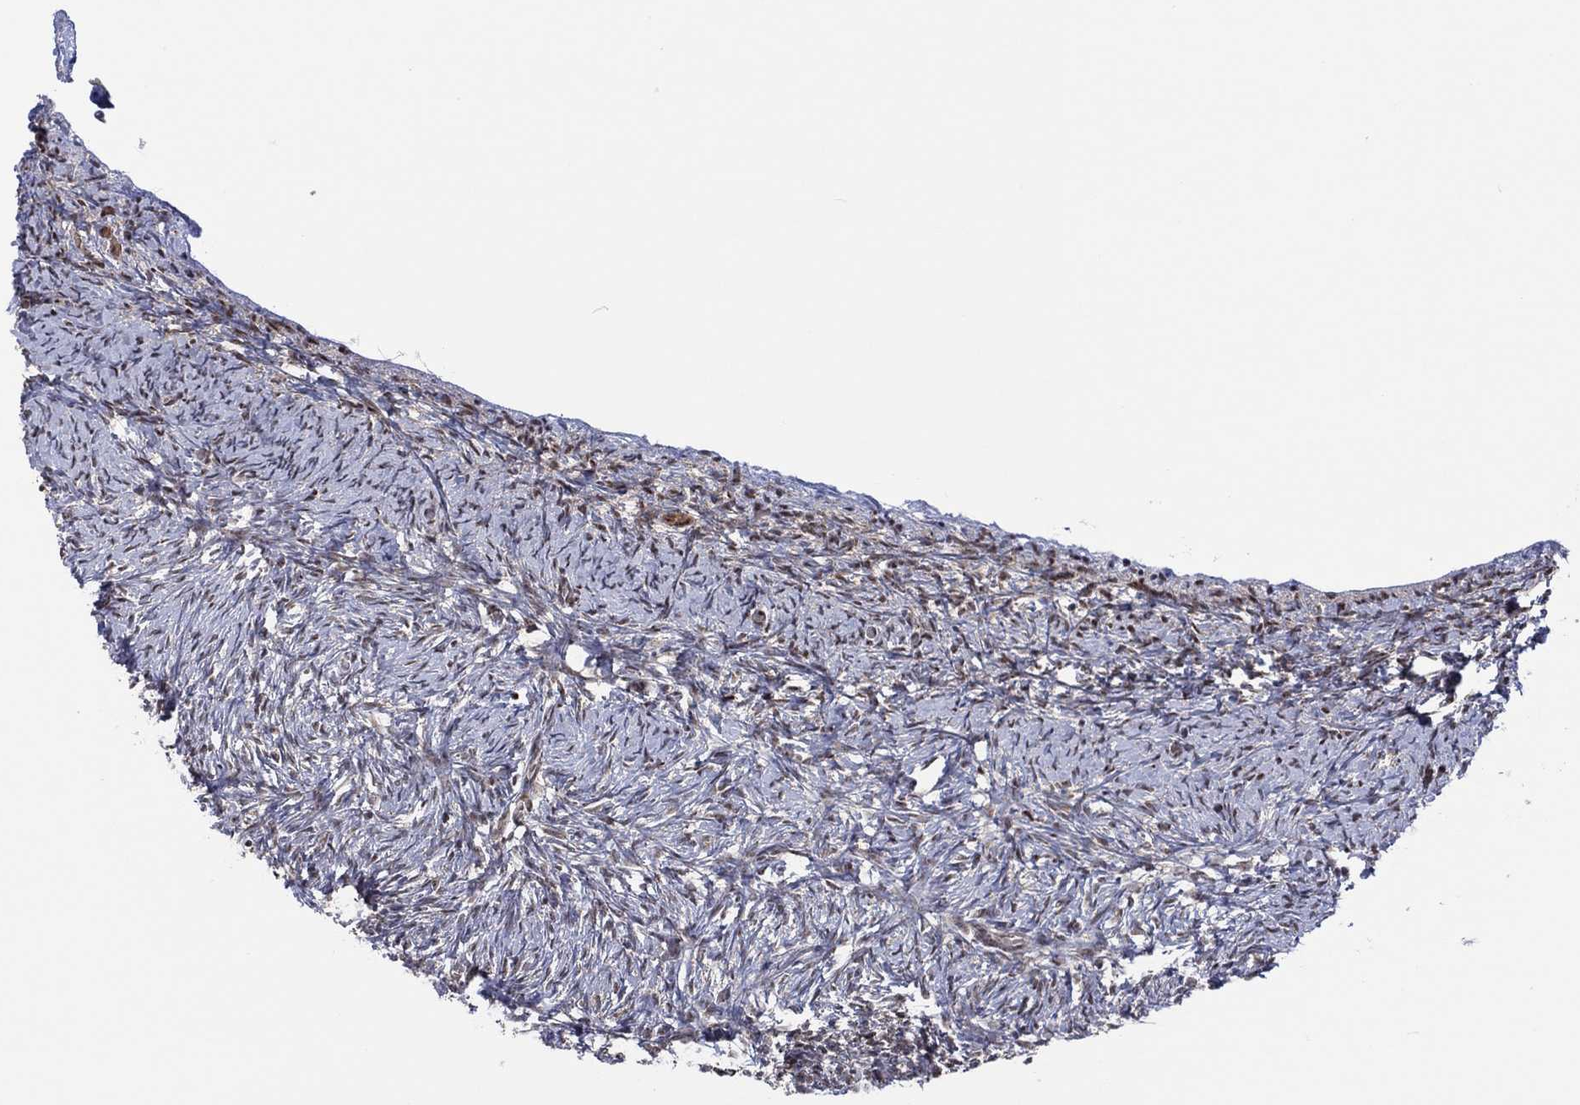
{"staining": {"intensity": "negative", "quantity": "none", "location": "none"}, "tissue": "ovary", "cell_type": "Ovarian stroma cells", "image_type": "normal", "snomed": [{"axis": "morphology", "description": "Normal tissue, NOS"}, {"axis": "topography", "description": "Ovary"}], "caption": "High power microscopy photomicrograph of an IHC histopathology image of benign ovary, revealing no significant positivity in ovarian stroma cells. (DAB immunohistochemistry visualized using brightfield microscopy, high magnification).", "gene": "PIDD1", "patient": {"sex": "female", "age": 43}}